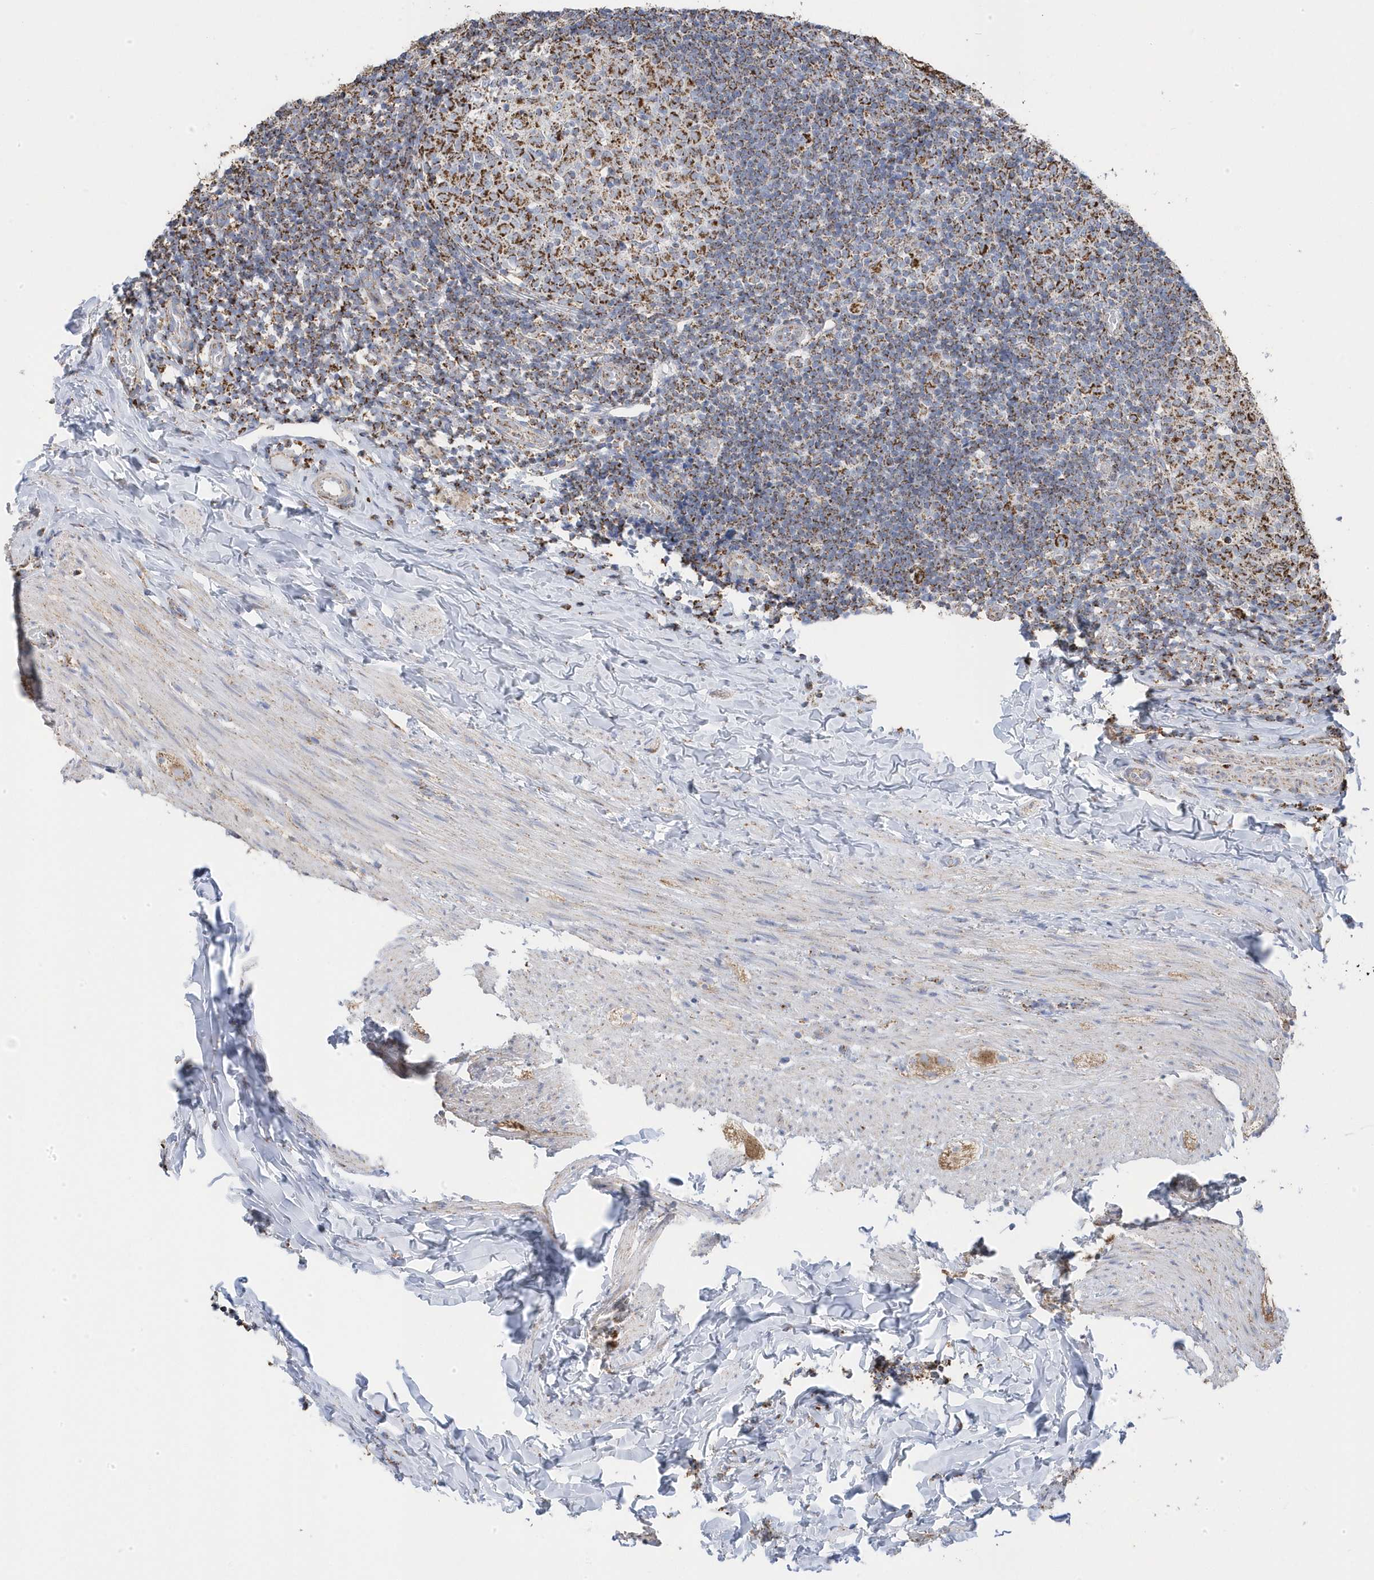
{"staining": {"intensity": "moderate", "quantity": ">75%", "location": "cytoplasmic/membranous"}, "tissue": "appendix", "cell_type": "Glandular cells", "image_type": "normal", "snomed": [{"axis": "morphology", "description": "Normal tissue, NOS"}, {"axis": "topography", "description": "Appendix"}], "caption": "High-power microscopy captured an IHC micrograph of benign appendix, revealing moderate cytoplasmic/membranous staining in about >75% of glandular cells.", "gene": "GTPBP8", "patient": {"sex": "male", "age": 8}}